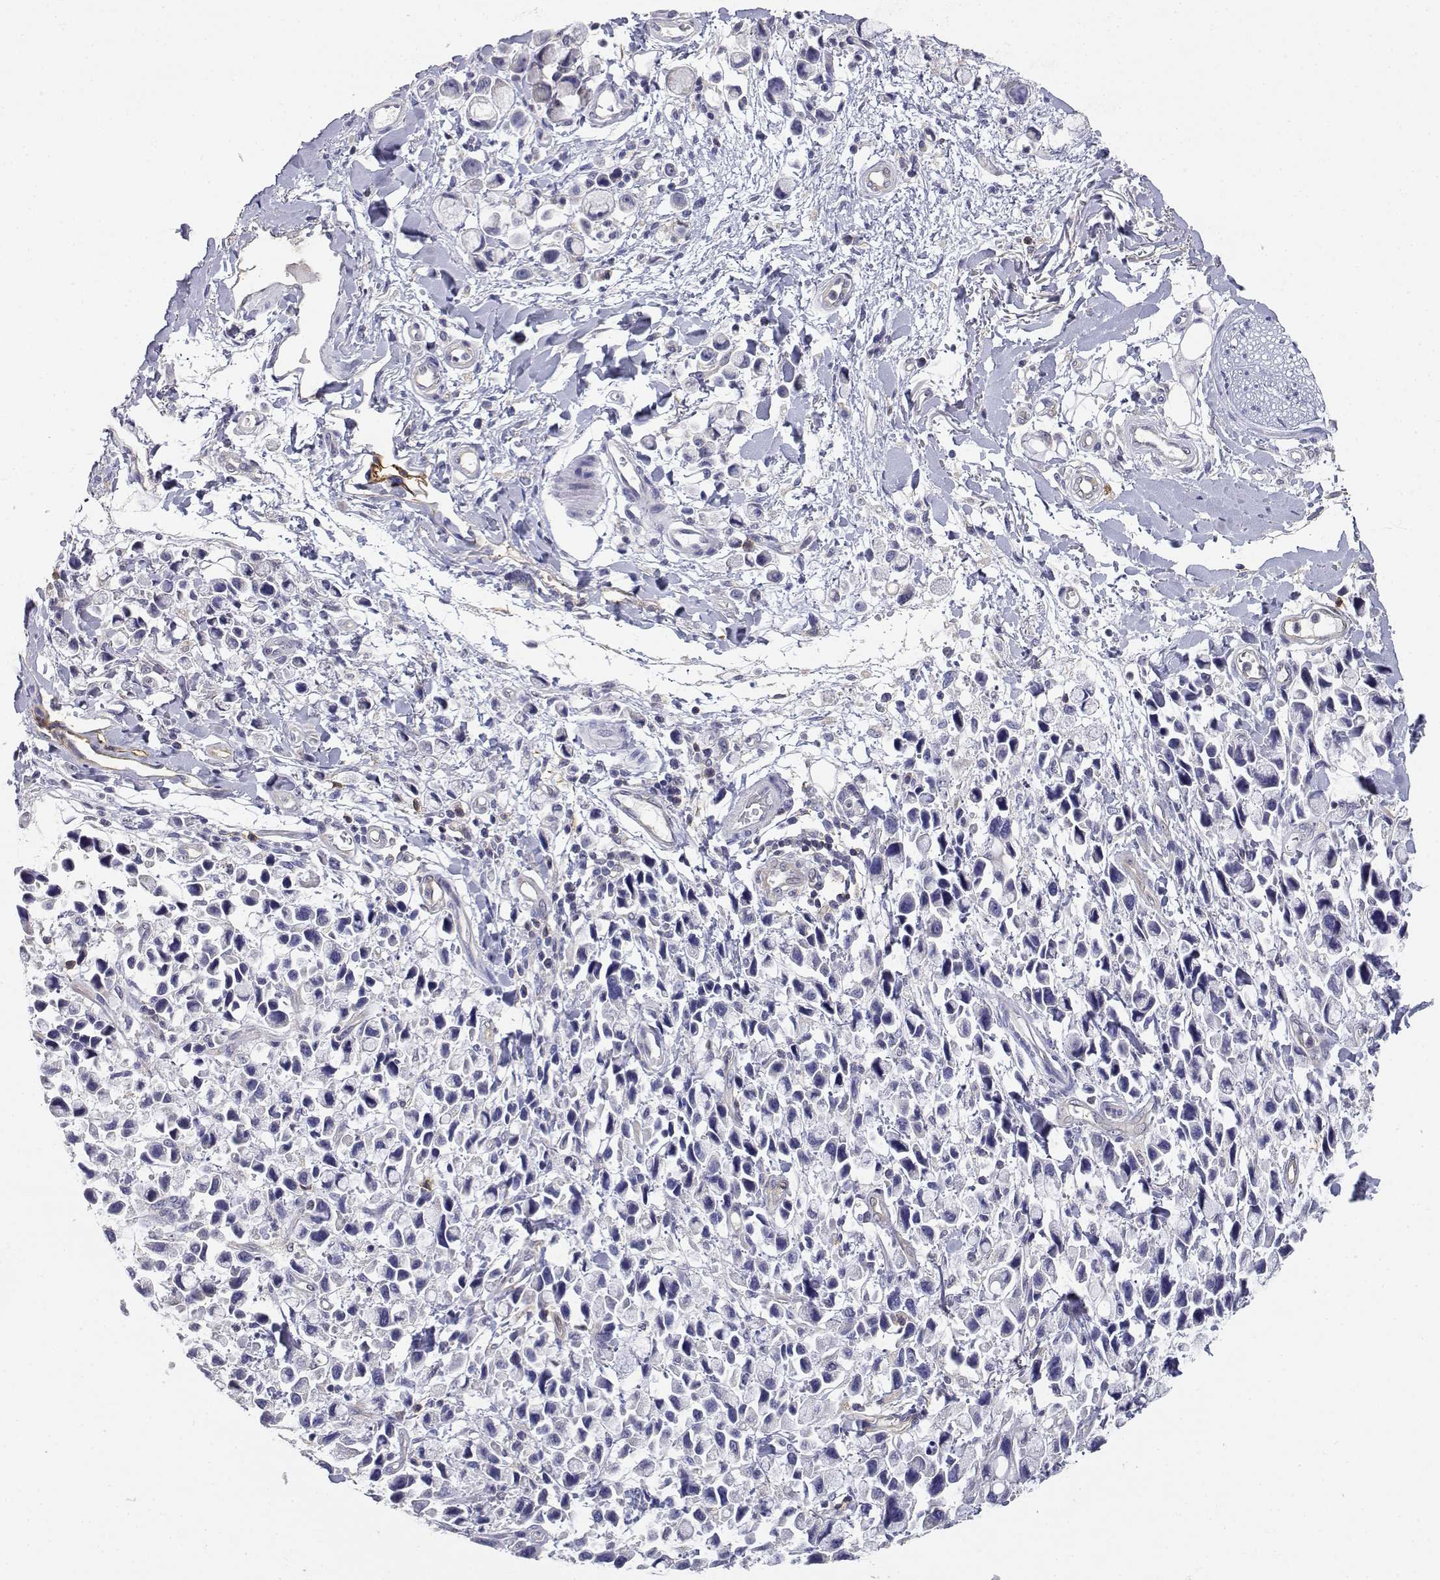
{"staining": {"intensity": "negative", "quantity": "none", "location": "none"}, "tissue": "stomach cancer", "cell_type": "Tumor cells", "image_type": "cancer", "snomed": [{"axis": "morphology", "description": "Adenocarcinoma, NOS"}, {"axis": "topography", "description": "Stomach"}], "caption": "This is a image of immunohistochemistry staining of stomach adenocarcinoma, which shows no staining in tumor cells.", "gene": "ADA", "patient": {"sex": "female", "age": 81}}